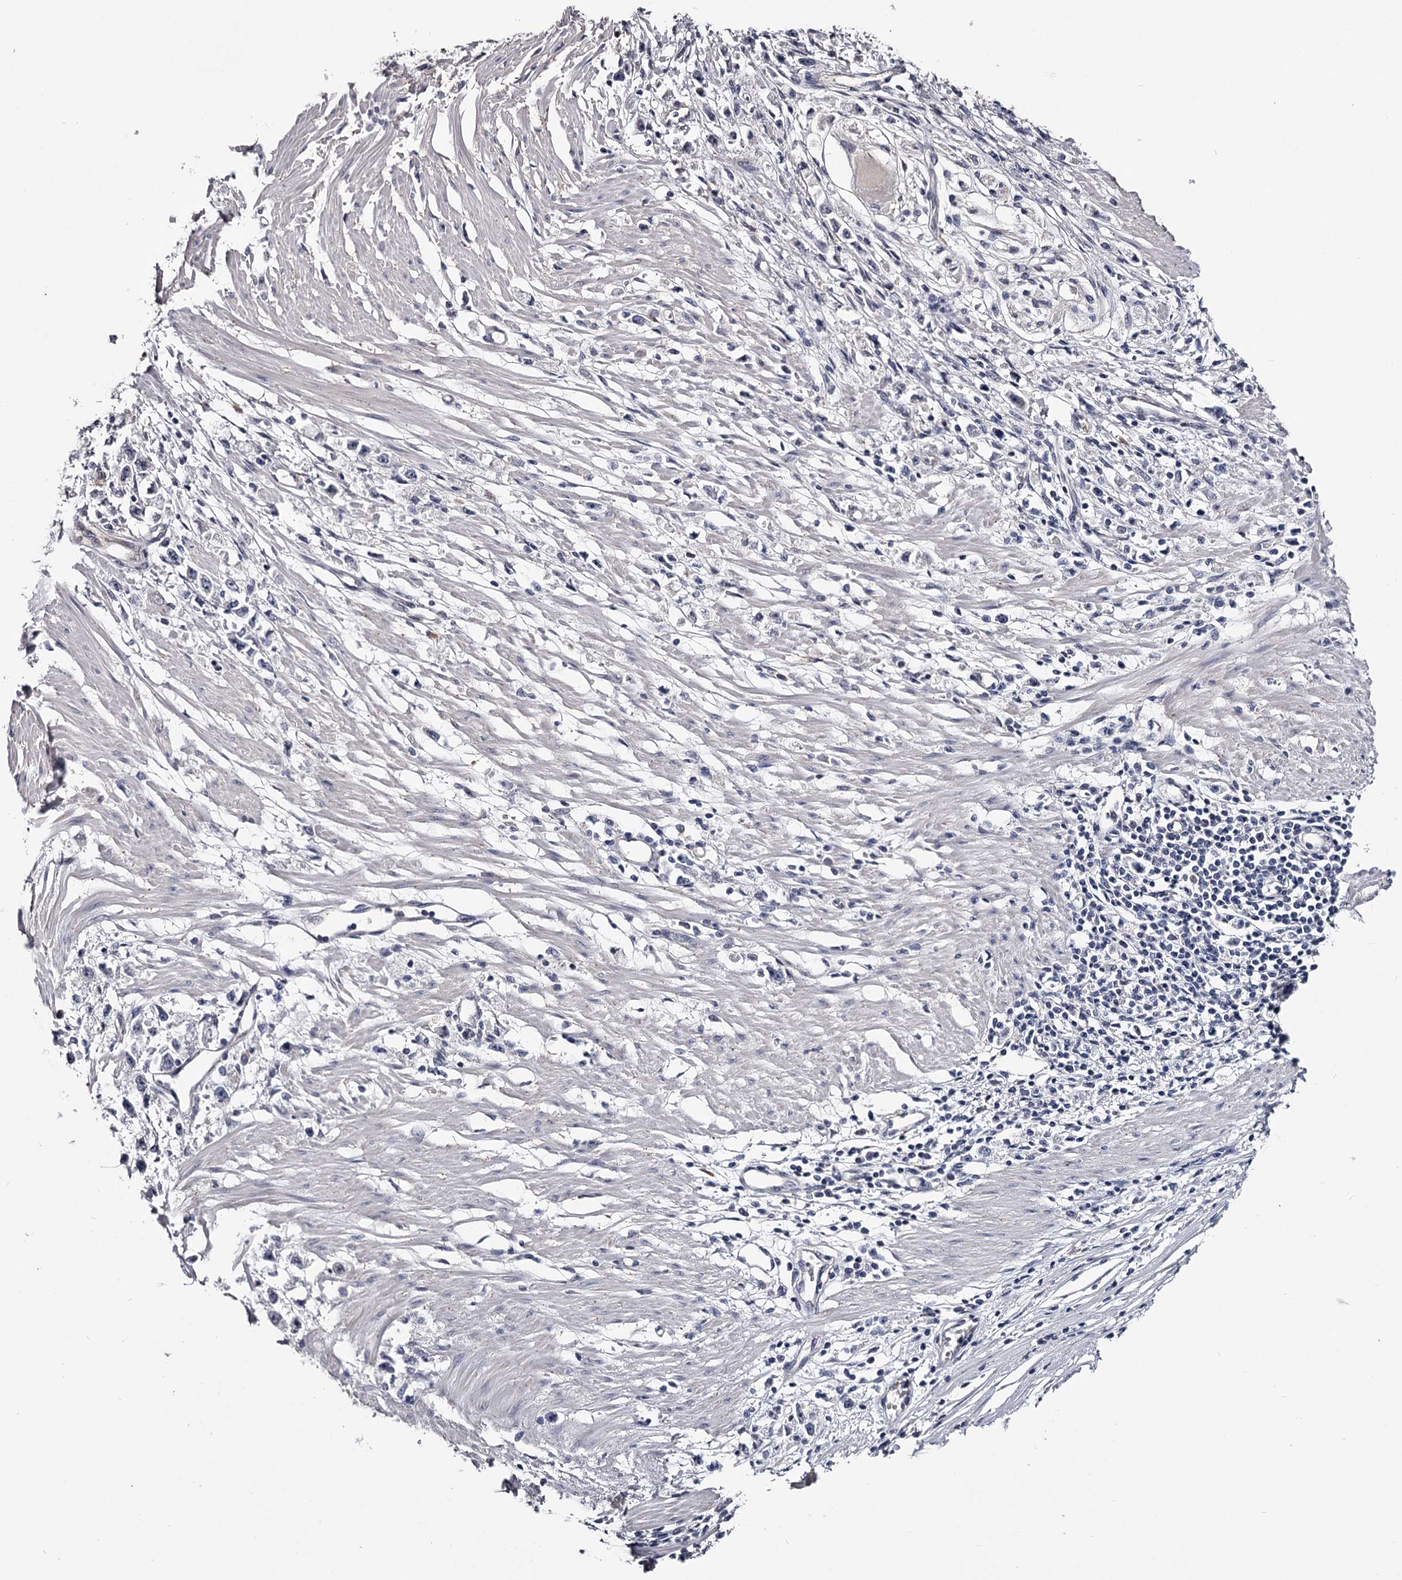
{"staining": {"intensity": "negative", "quantity": "none", "location": "none"}, "tissue": "stomach cancer", "cell_type": "Tumor cells", "image_type": "cancer", "snomed": [{"axis": "morphology", "description": "Adenocarcinoma, NOS"}, {"axis": "topography", "description": "Stomach"}], "caption": "An IHC histopathology image of stomach adenocarcinoma is shown. There is no staining in tumor cells of stomach adenocarcinoma.", "gene": "GSTO1", "patient": {"sex": "female", "age": 59}}